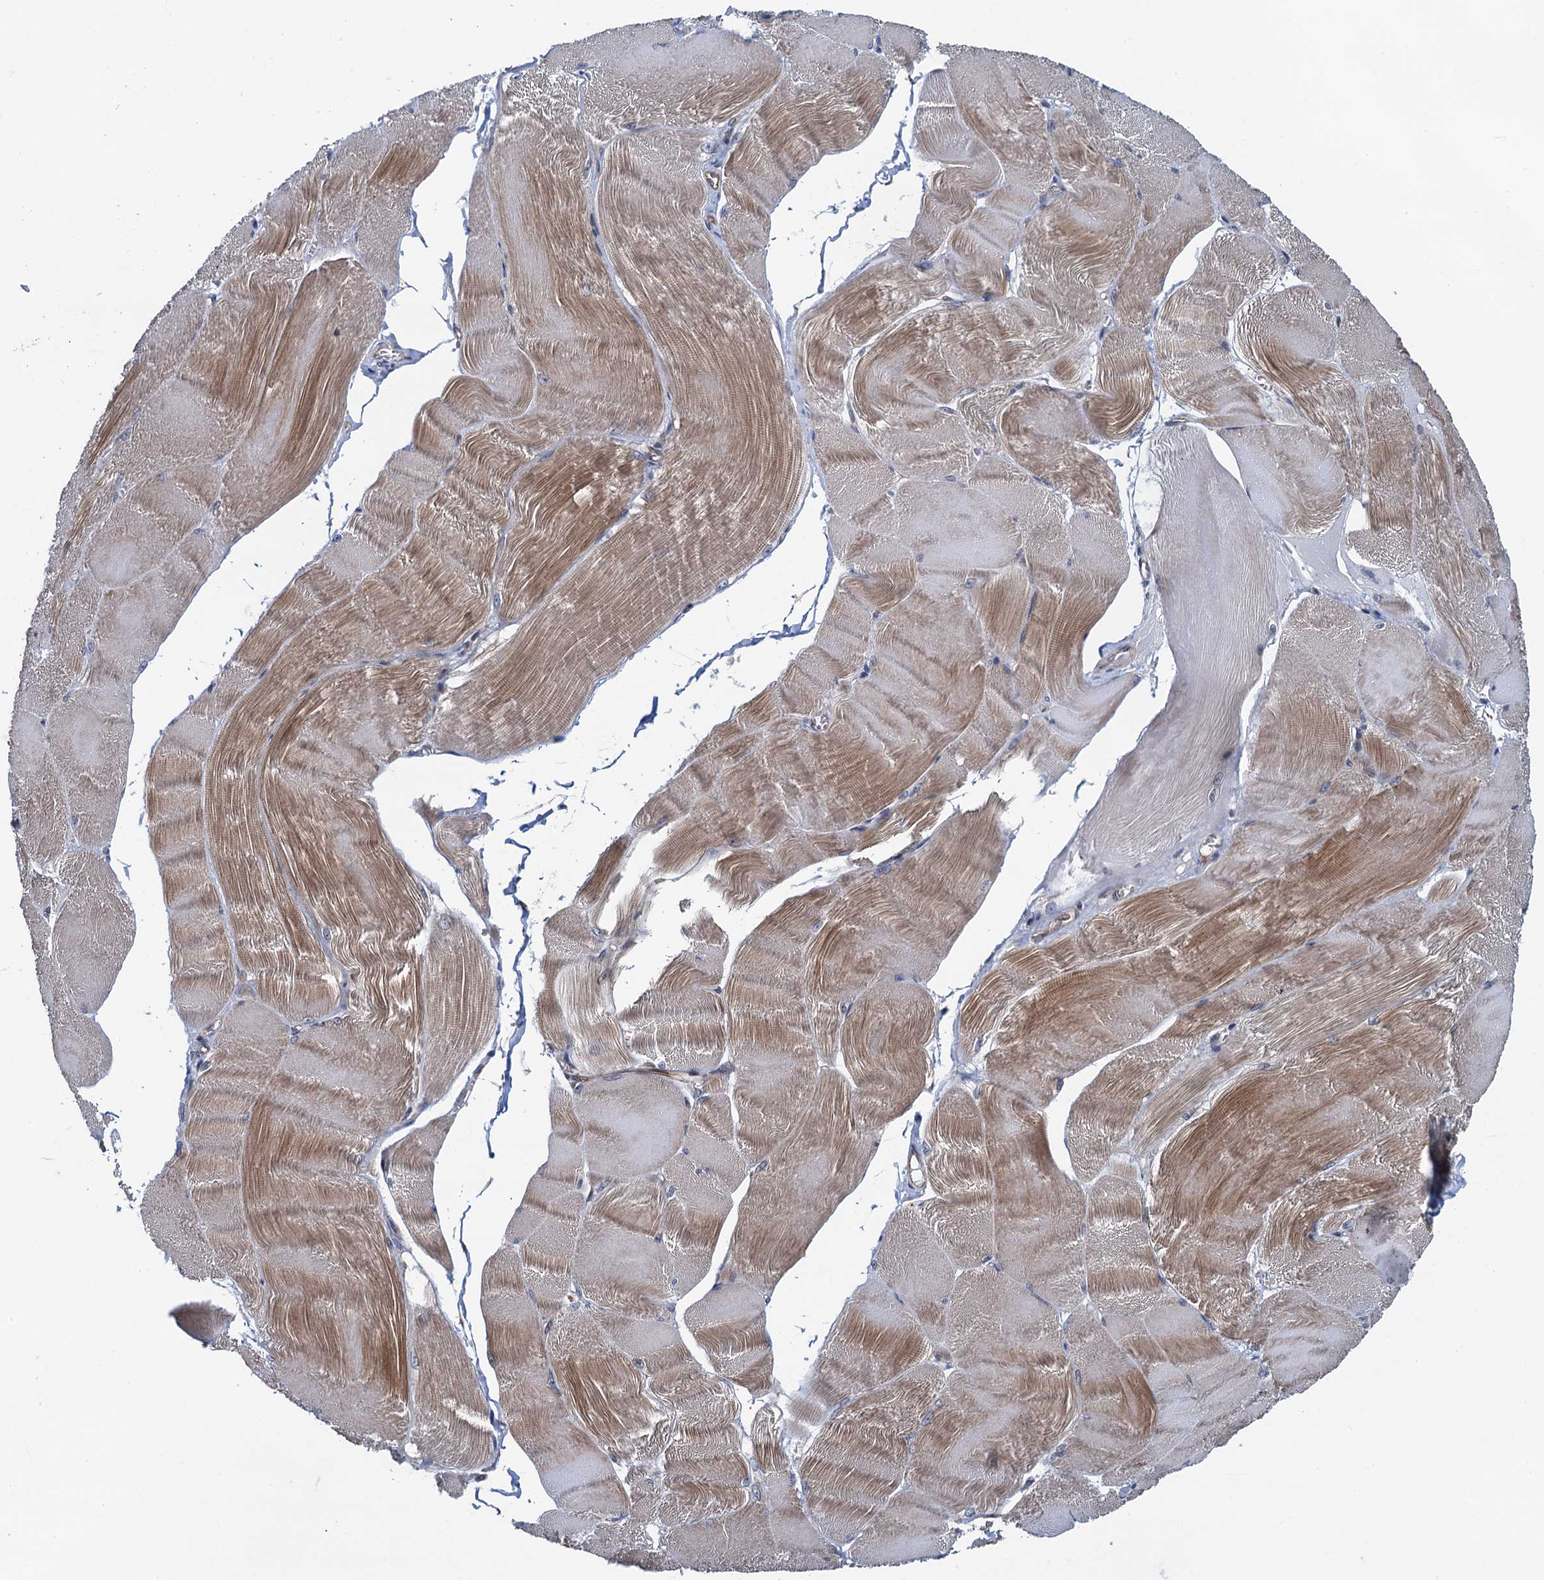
{"staining": {"intensity": "moderate", "quantity": "25%-75%", "location": "cytoplasmic/membranous"}, "tissue": "skeletal muscle", "cell_type": "Myocytes", "image_type": "normal", "snomed": [{"axis": "morphology", "description": "Normal tissue, NOS"}, {"axis": "morphology", "description": "Basal cell carcinoma"}, {"axis": "topography", "description": "Skeletal muscle"}], "caption": "Skeletal muscle was stained to show a protein in brown. There is medium levels of moderate cytoplasmic/membranous staining in about 25%-75% of myocytes.", "gene": "RNF125", "patient": {"sex": "female", "age": 64}}